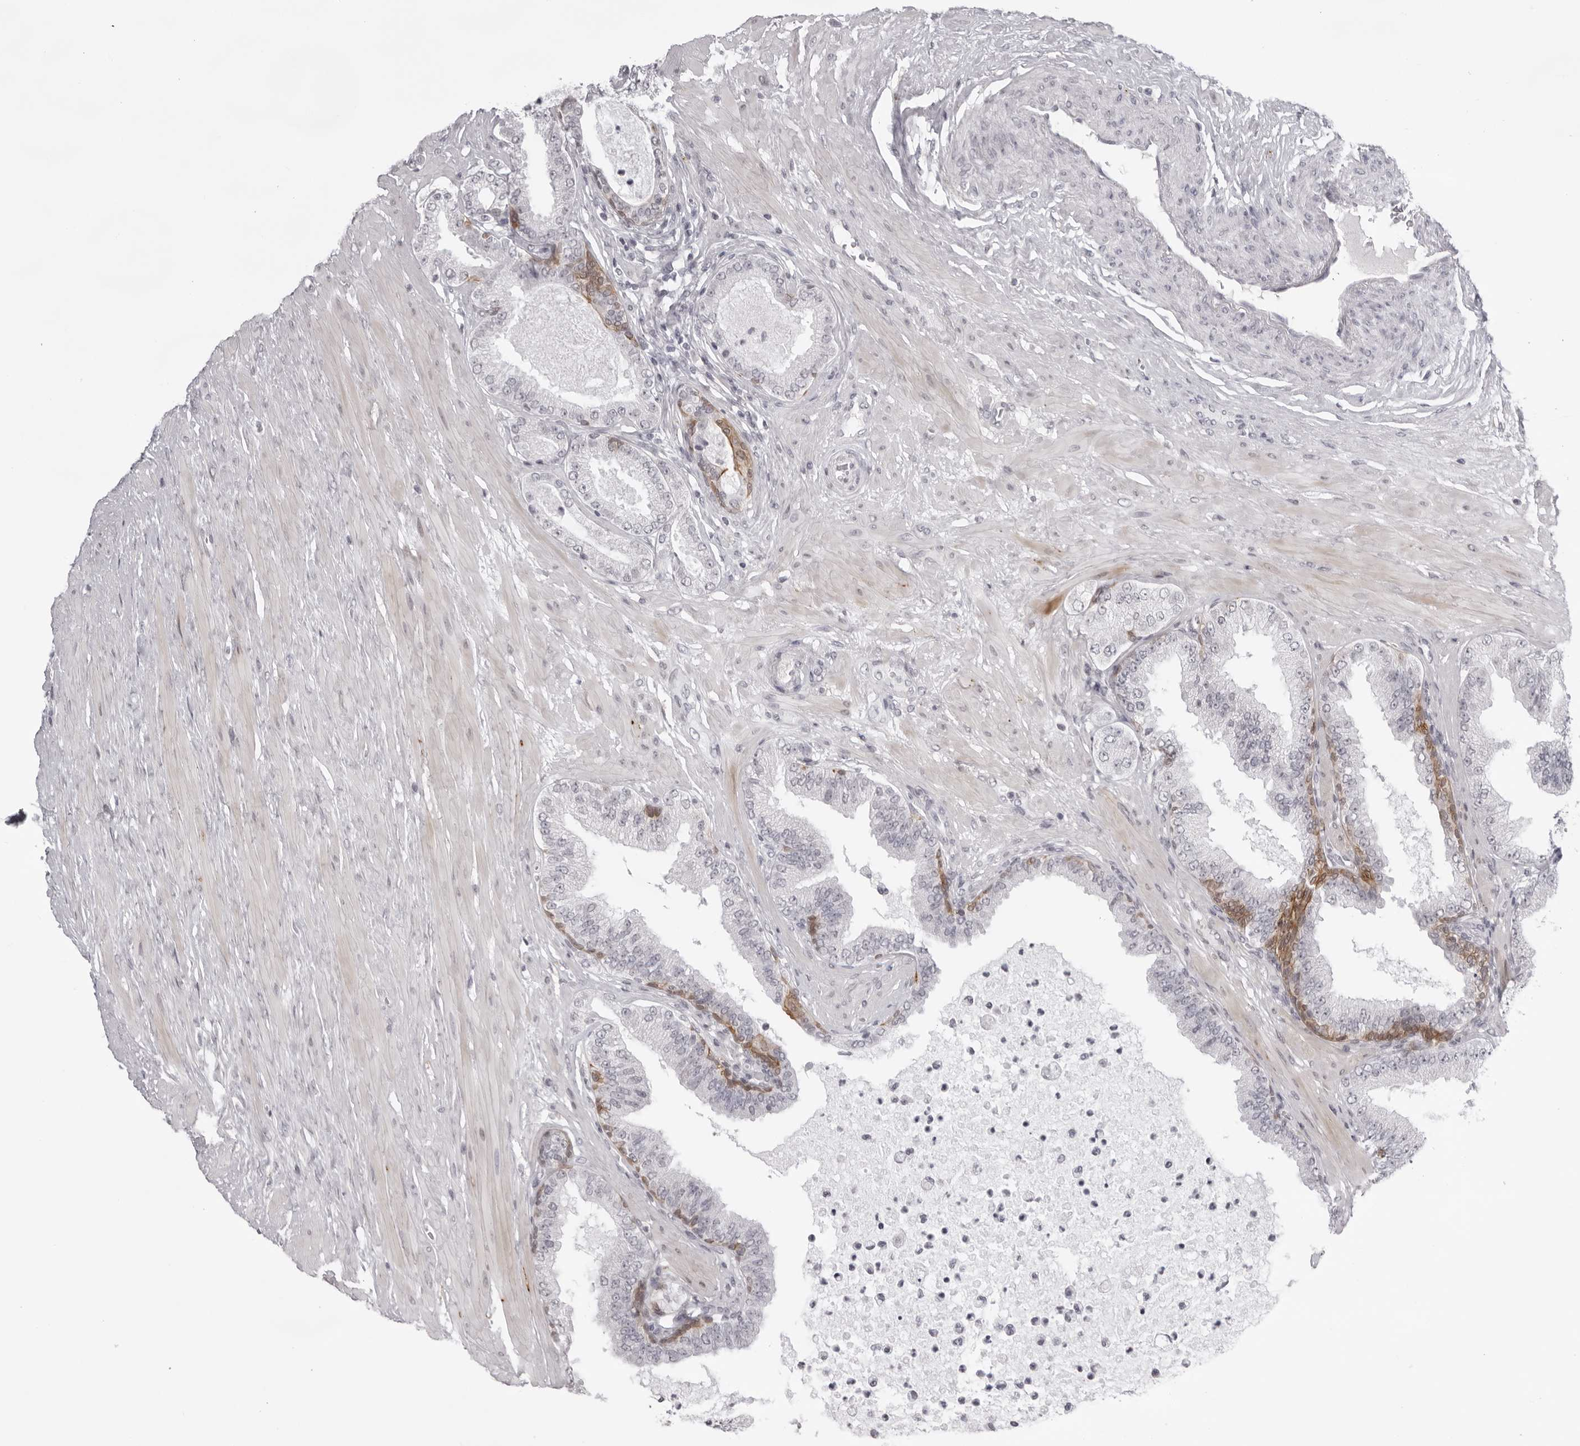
{"staining": {"intensity": "negative", "quantity": "none", "location": "none"}, "tissue": "prostate cancer", "cell_type": "Tumor cells", "image_type": "cancer", "snomed": [{"axis": "morphology", "description": "Adenocarcinoma, Low grade"}, {"axis": "topography", "description": "Prostate"}], "caption": "This is an immunohistochemistry (IHC) histopathology image of human prostate low-grade adenocarcinoma. There is no staining in tumor cells.", "gene": "NUDT18", "patient": {"sex": "male", "age": 63}}